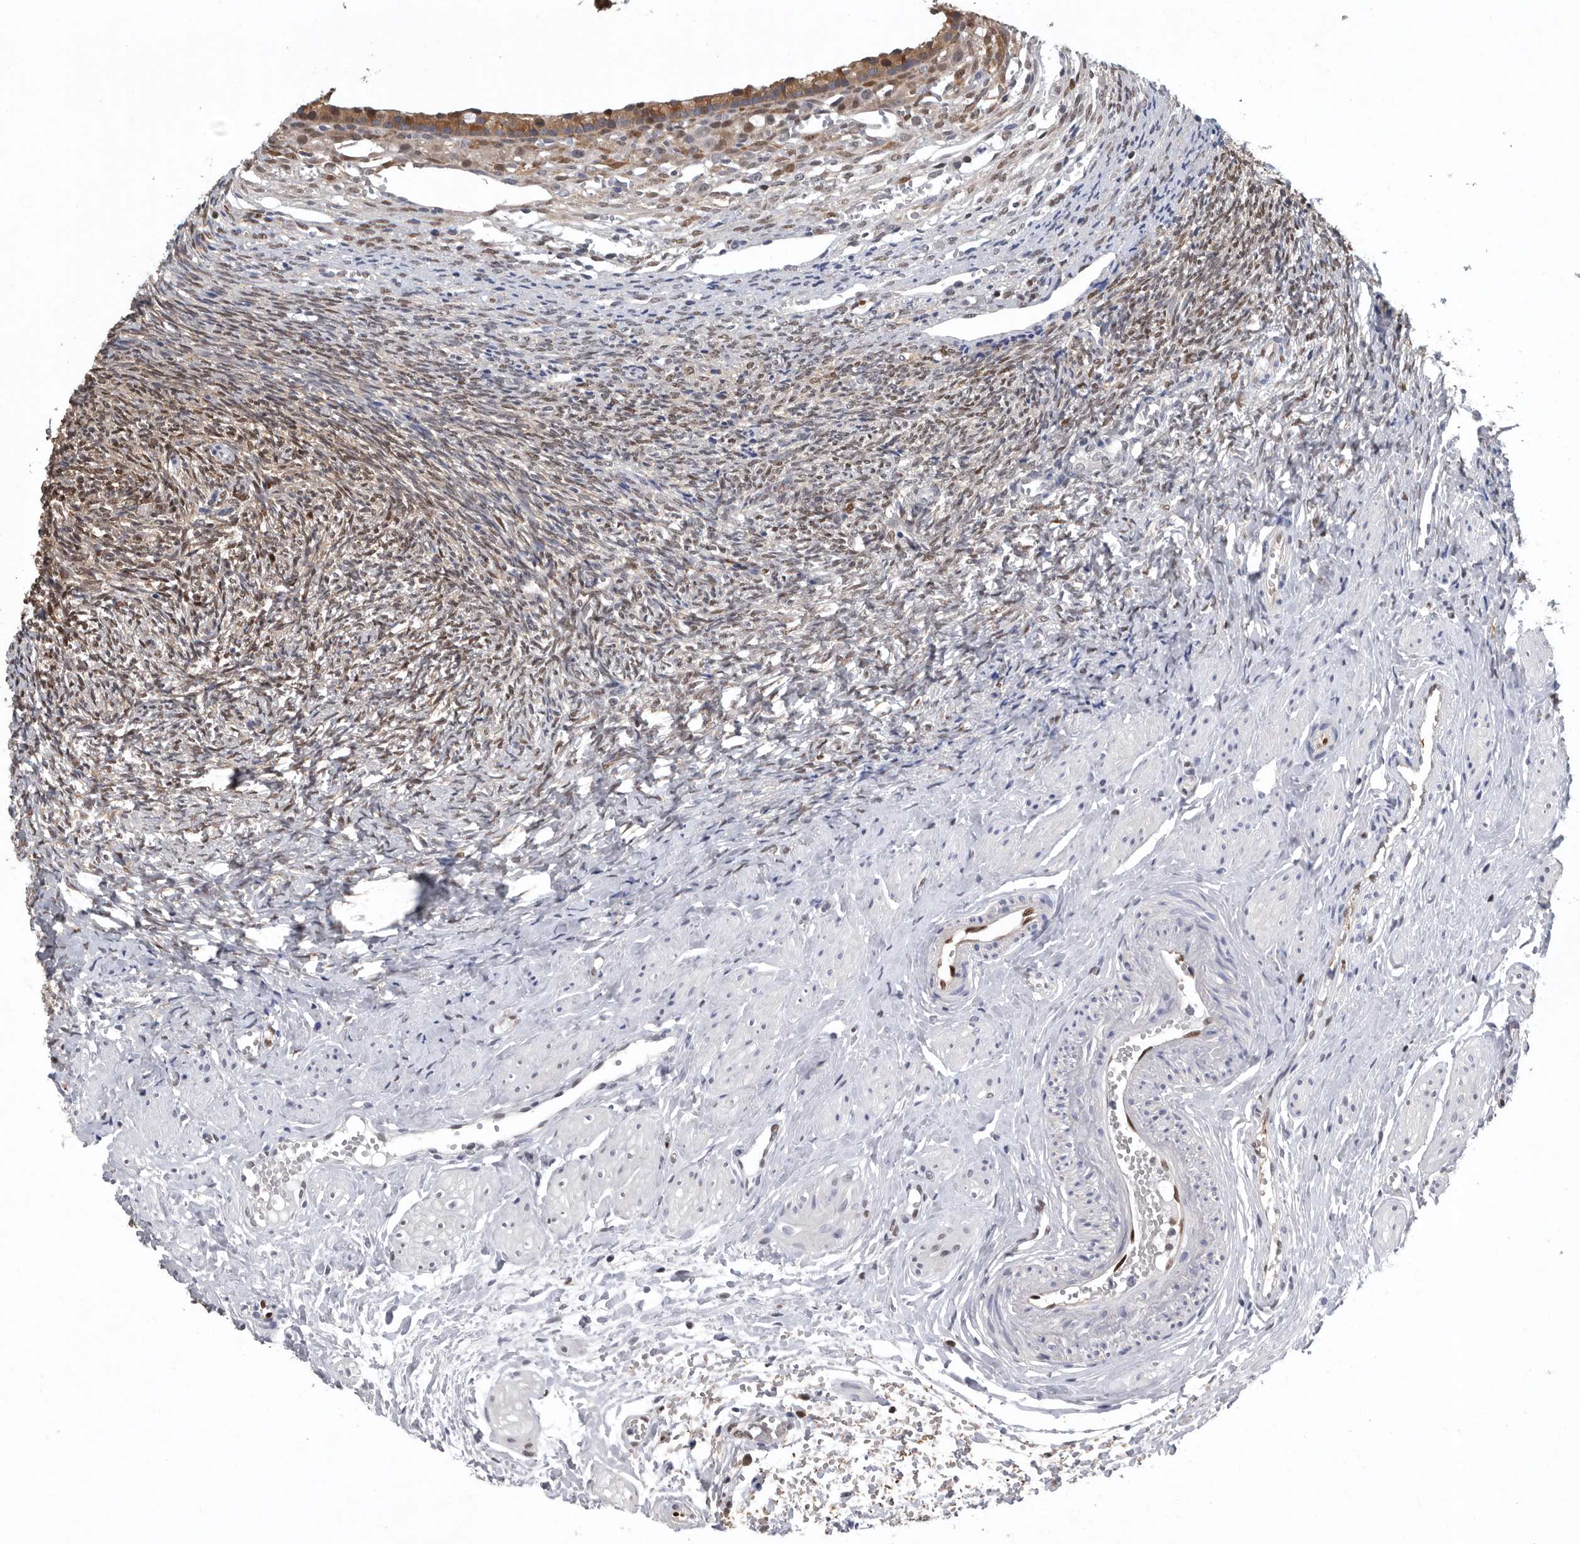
{"staining": {"intensity": "moderate", "quantity": "25%-75%", "location": "nuclear"}, "tissue": "ovary", "cell_type": "Ovarian stroma cells", "image_type": "normal", "snomed": [{"axis": "morphology", "description": "Normal tissue, NOS"}, {"axis": "topography", "description": "Ovary"}], "caption": "Protein staining of unremarkable ovary displays moderate nuclear staining in approximately 25%-75% of ovarian stroma cells.", "gene": "PDCD4", "patient": {"sex": "female", "age": 41}}